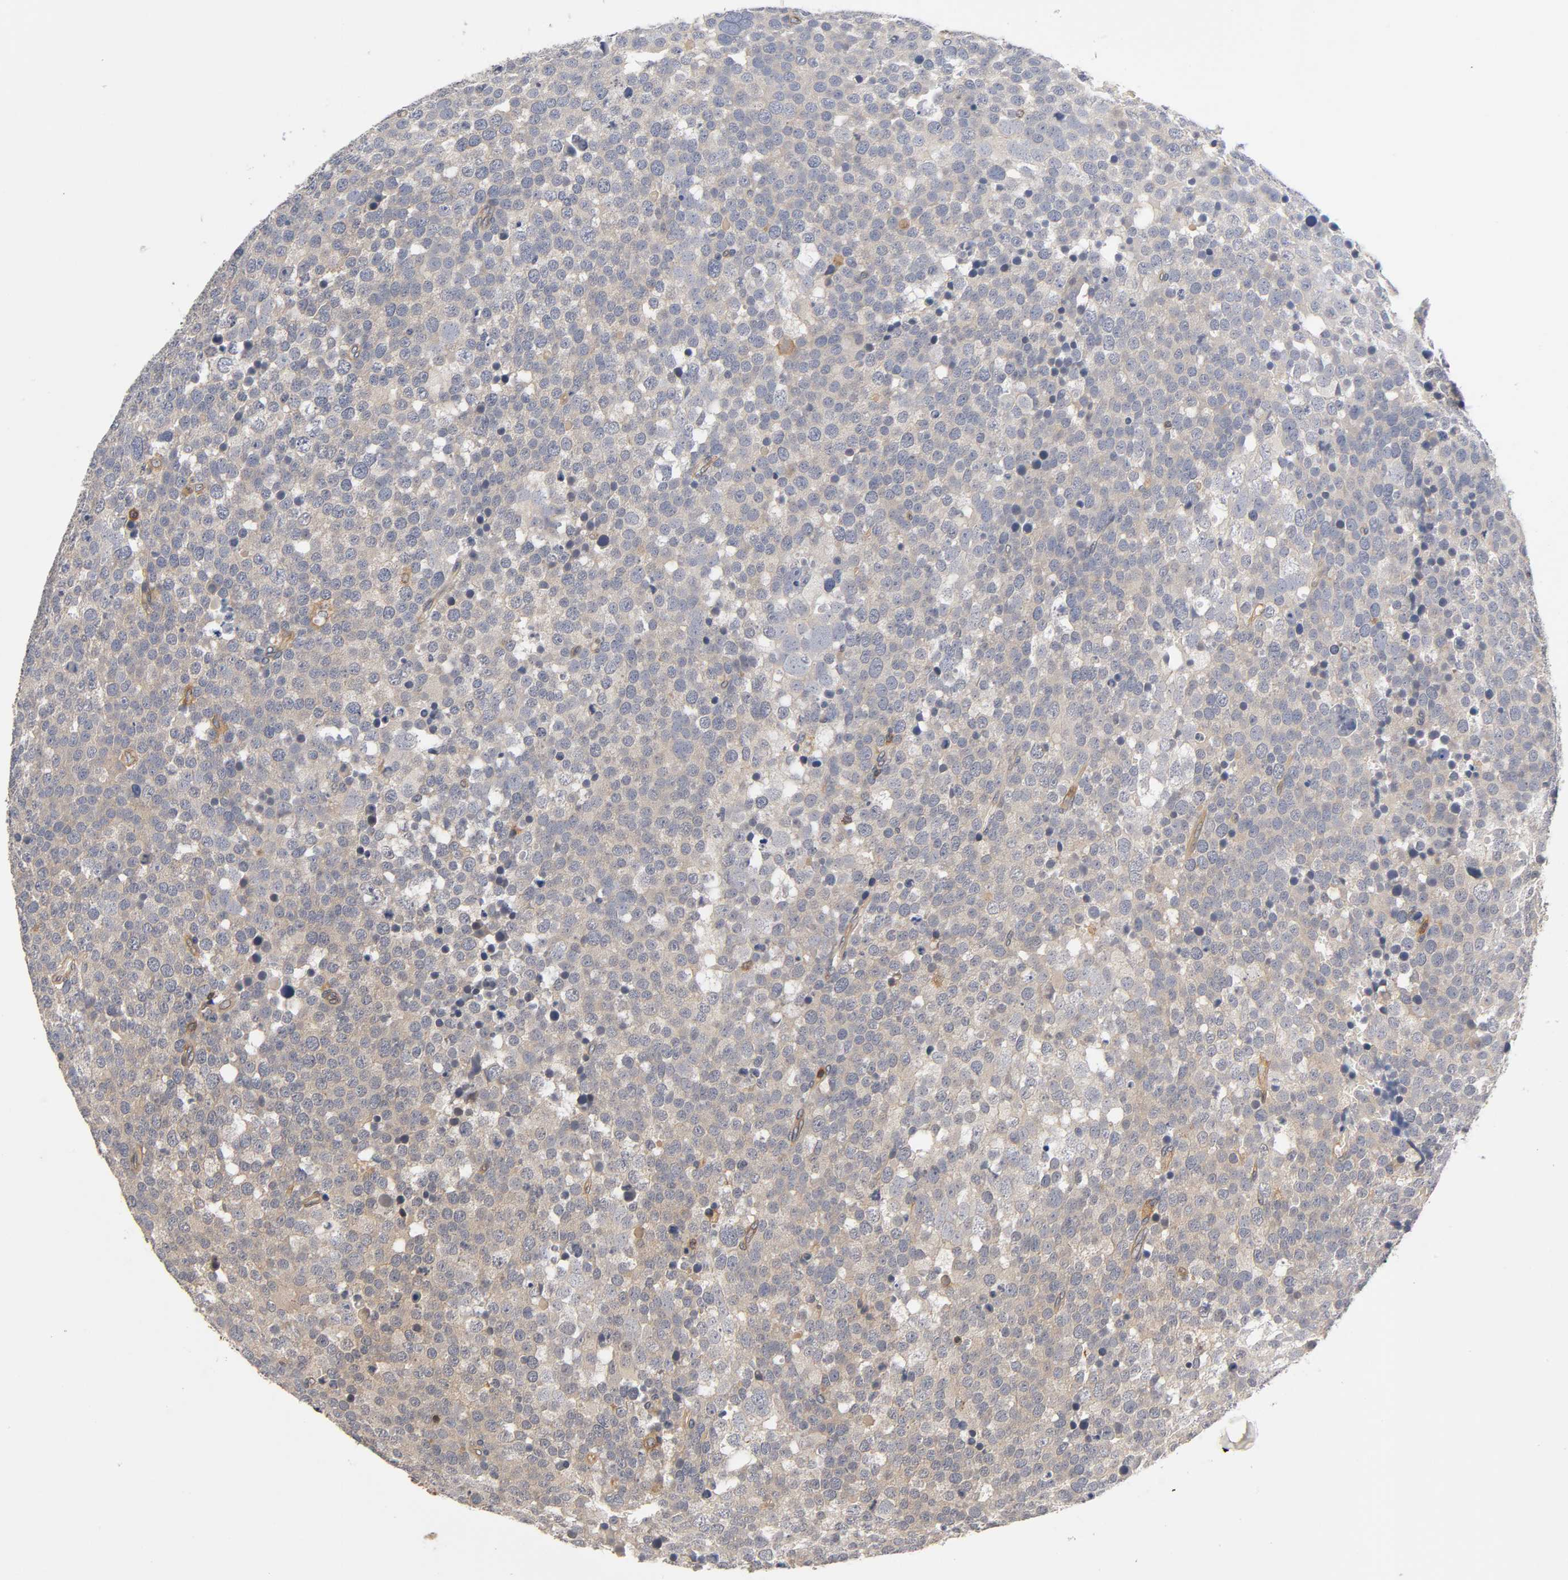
{"staining": {"intensity": "moderate", "quantity": ">75%", "location": "cytoplasmic/membranous"}, "tissue": "testis cancer", "cell_type": "Tumor cells", "image_type": "cancer", "snomed": [{"axis": "morphology", "description": "Seminoma, NOS"}, {"axis": "topography", "description": "Testis"}], "caption": "Protein staining by IHC displays moderate cytoplasmic/membranous expression in about >75% of tumor cells in testis seminoma. (Brightfield microscopy of DAB IHC at high magnification).", "gene": "ACTR2", "patient": {"sex": "male", "age": 71}}